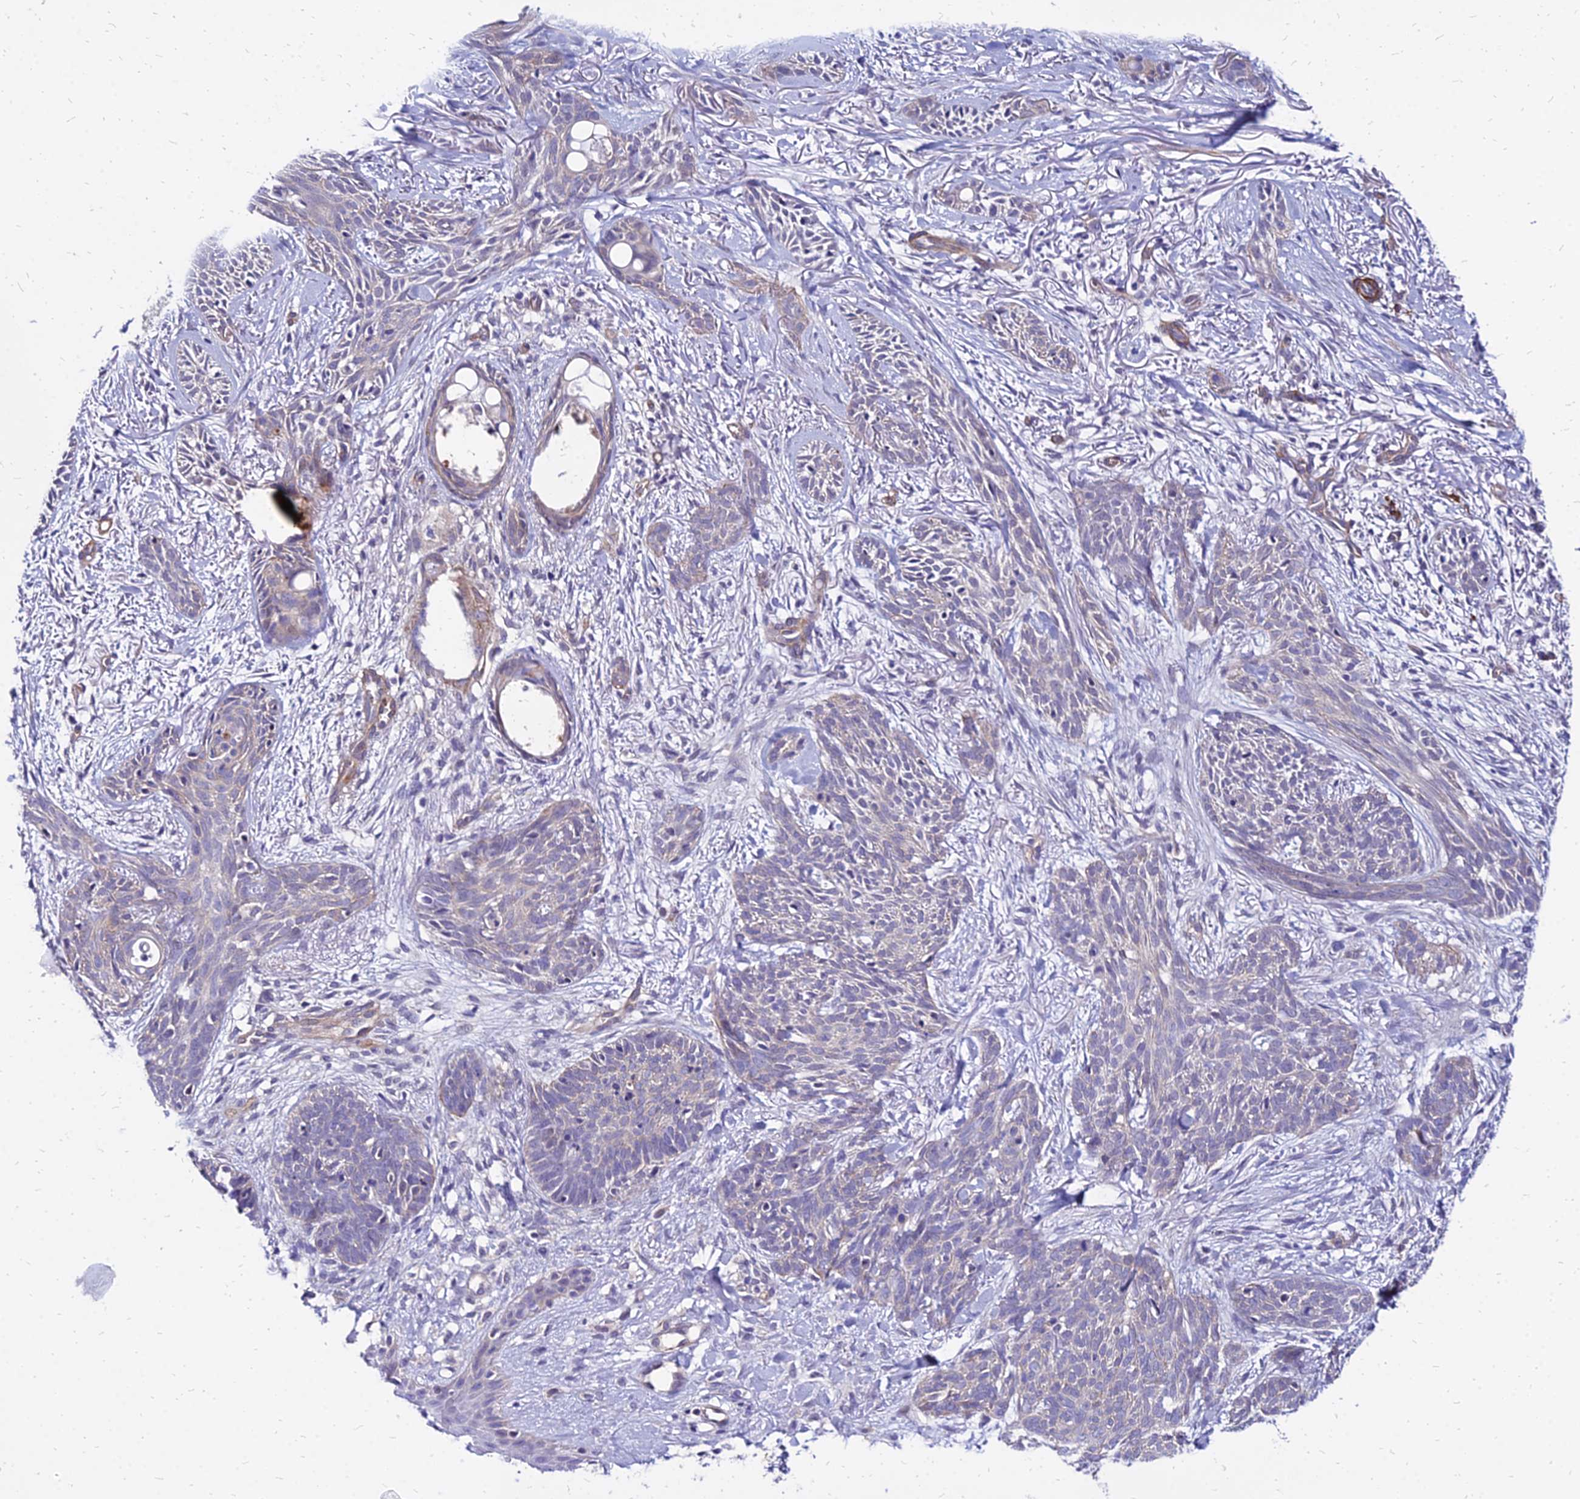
{"staining": {"intensity": "weak", "quantity": "<25%", "location": "cytoplasmic/membranous"}, "tissue": "skin cancer", "cell_type": "Tumor cells", "image_type": "cancer", "snomed": [{"axis": "morphology", "description": "Basal cell carcinoma"}, {"axis": "topography", "description": "Skin"}], "caption": "This is an IHC photomicrograph of skin basal cell carcinoma. There is no expression in tumor cells.", "gene": "YEATS2", "patient": {"sex": "female", "age": 59}}